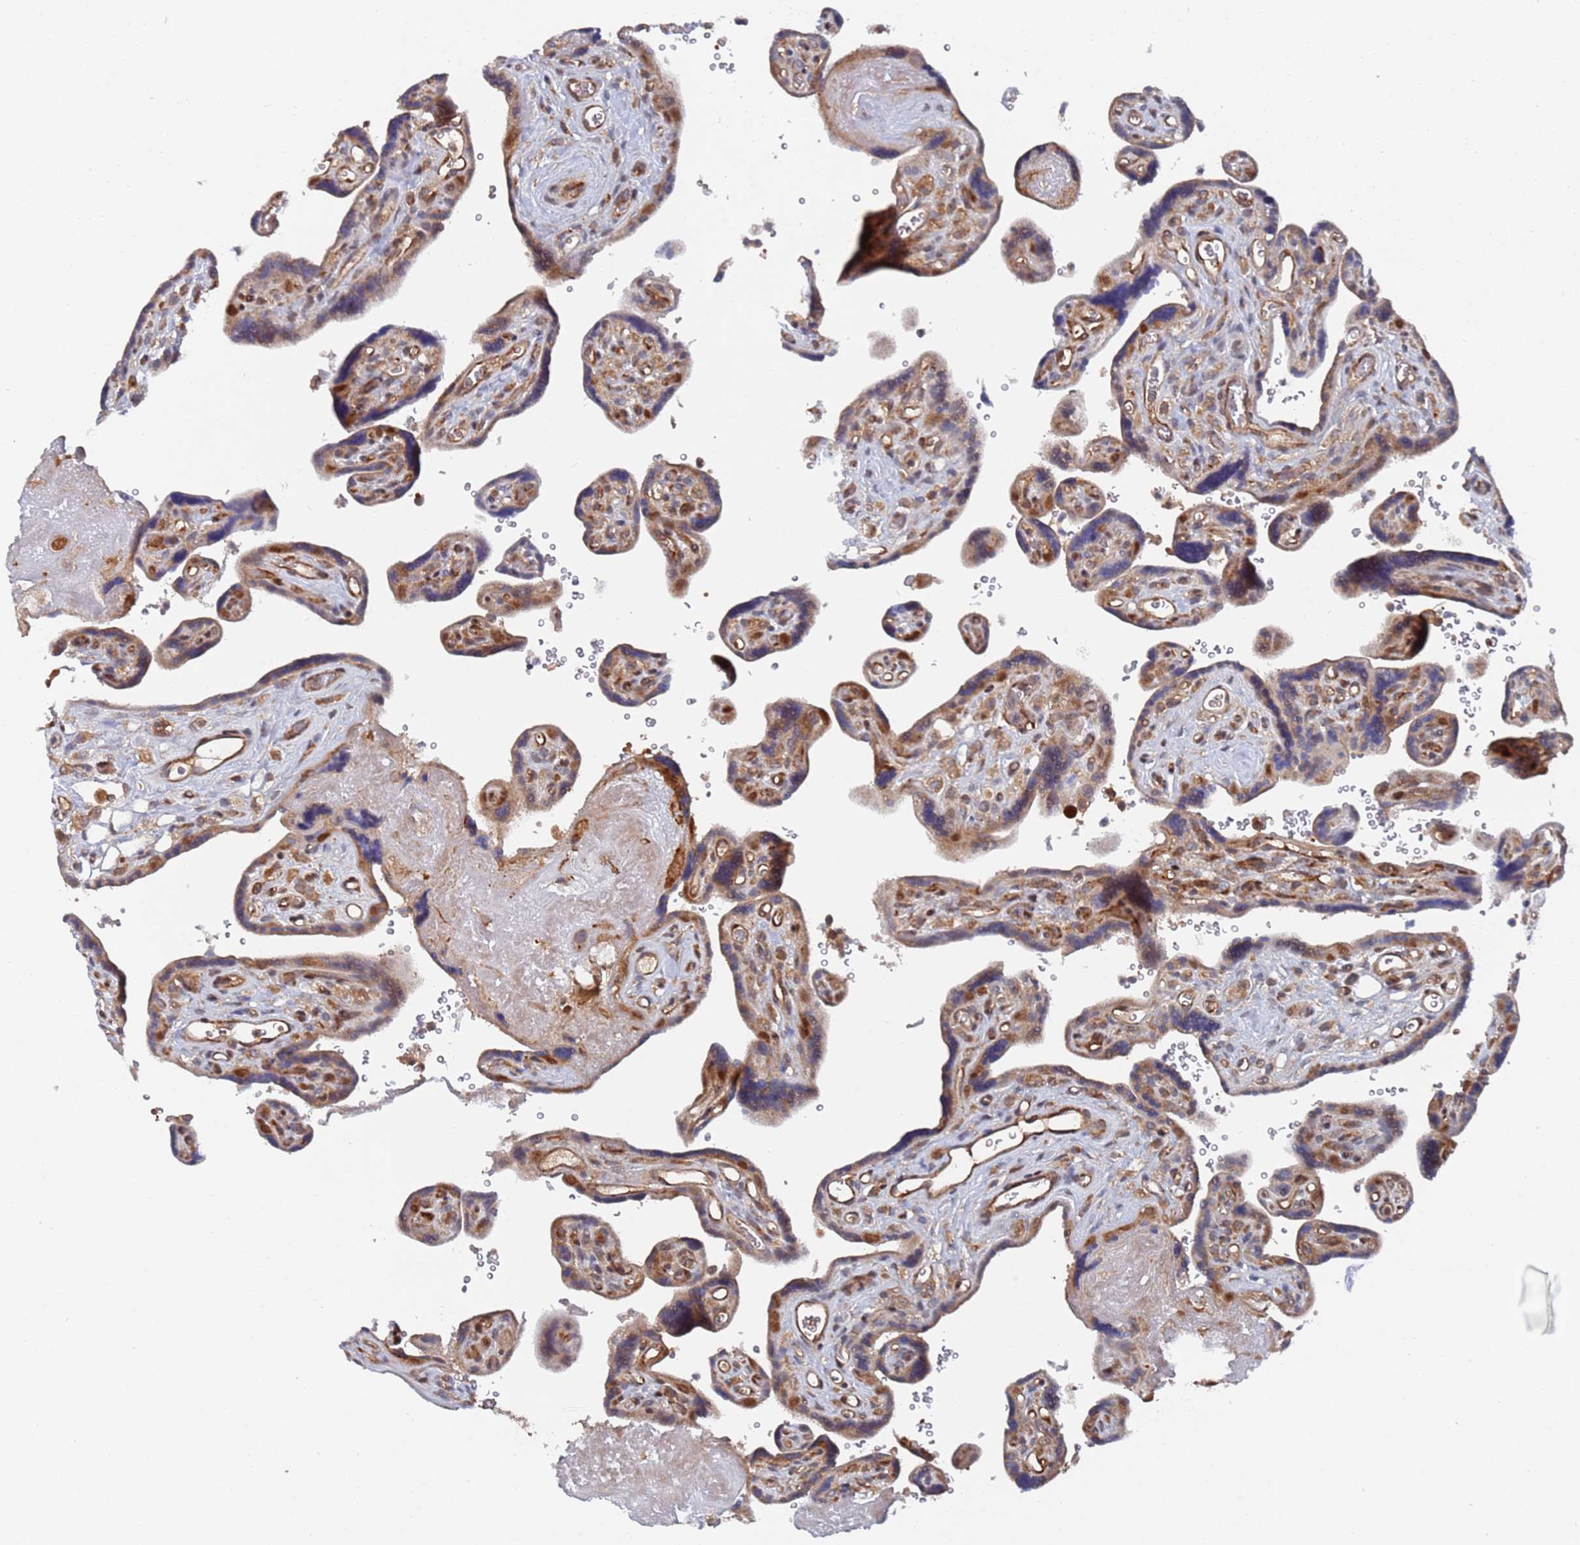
{"staining": {"intensity": "moderate", "quantity": ">75%", "location": "cytoplasmic/membranous"}, "tissue": "placenta", "cell_type": "Decidual cells", "image_type": "normal", "snomed": [{"axis": "morphology", "description": "Normal tissue, NOS"}, {"axis": "topography", "description": "Placenta"}], "caption": "Benign placenta exhibits moderate cytoplasmic/membranous expression in approximately >75% of decidual cells, visualized by immunohistochemistry.", "gene": "DDX60", "patient": {"sex": "female", "age": 39}}